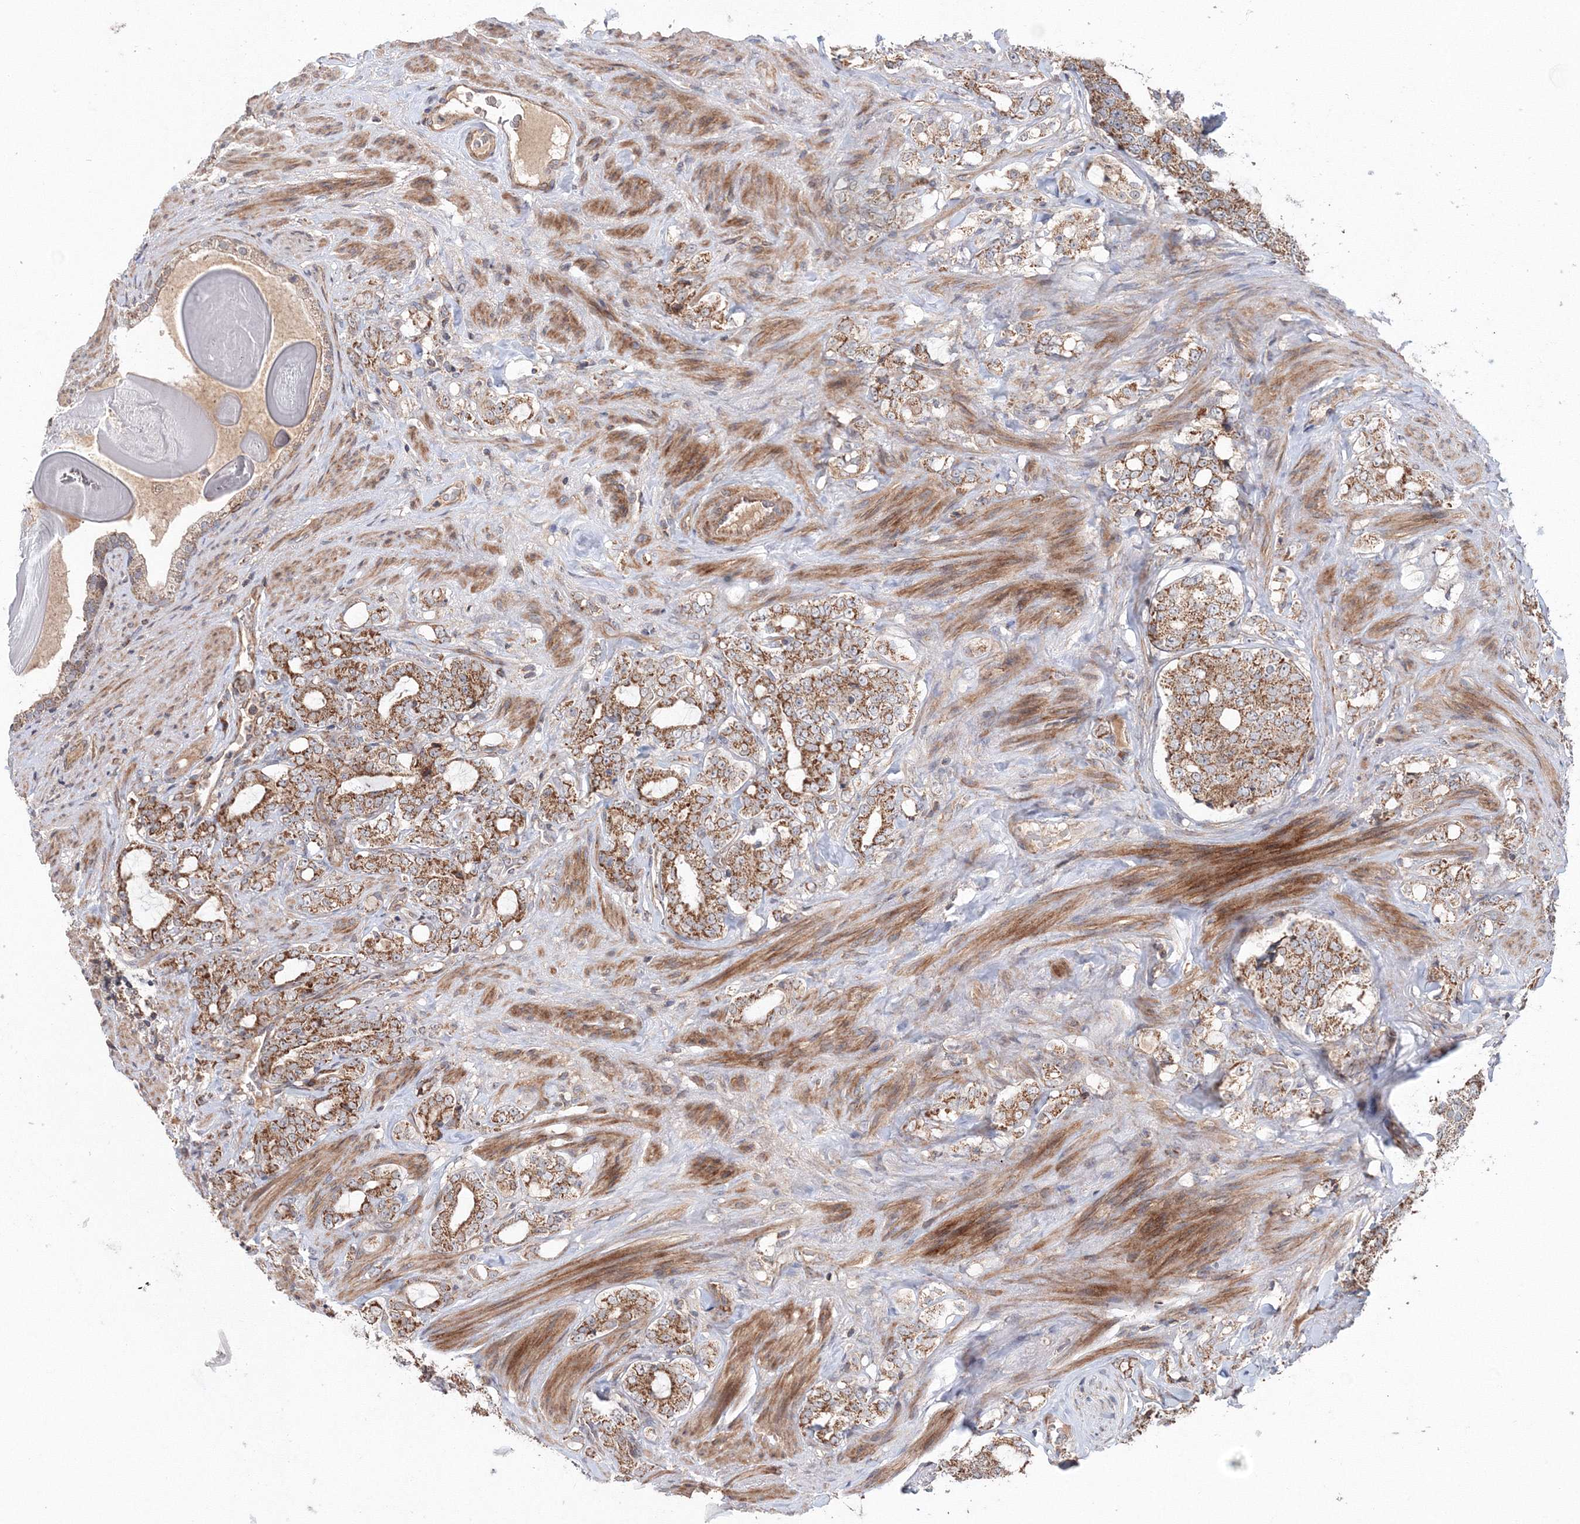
{"staining": {"intensity": "moderate", "quantity": ">75%", "location": "cytoplasmic/membranous"}, "tissue": "prostate cancer", "cell_type": "Tumor cells", "image_type": "cancer", "snomed": [{"axis": "morphology", "description": "Adenocarcinoma, High grade"}, {"axis": "topography", "description": "Prostate"}], "caption": "Immunohistochemistry photomicrograph of human prostate cancer stained for a protein (brown), which displays medium levels of moderate cytoplasmic/membranous staining in about >75% of tumor cells.", "gene": "NOA1", "patient": {"sex": "male", "age": 64}}